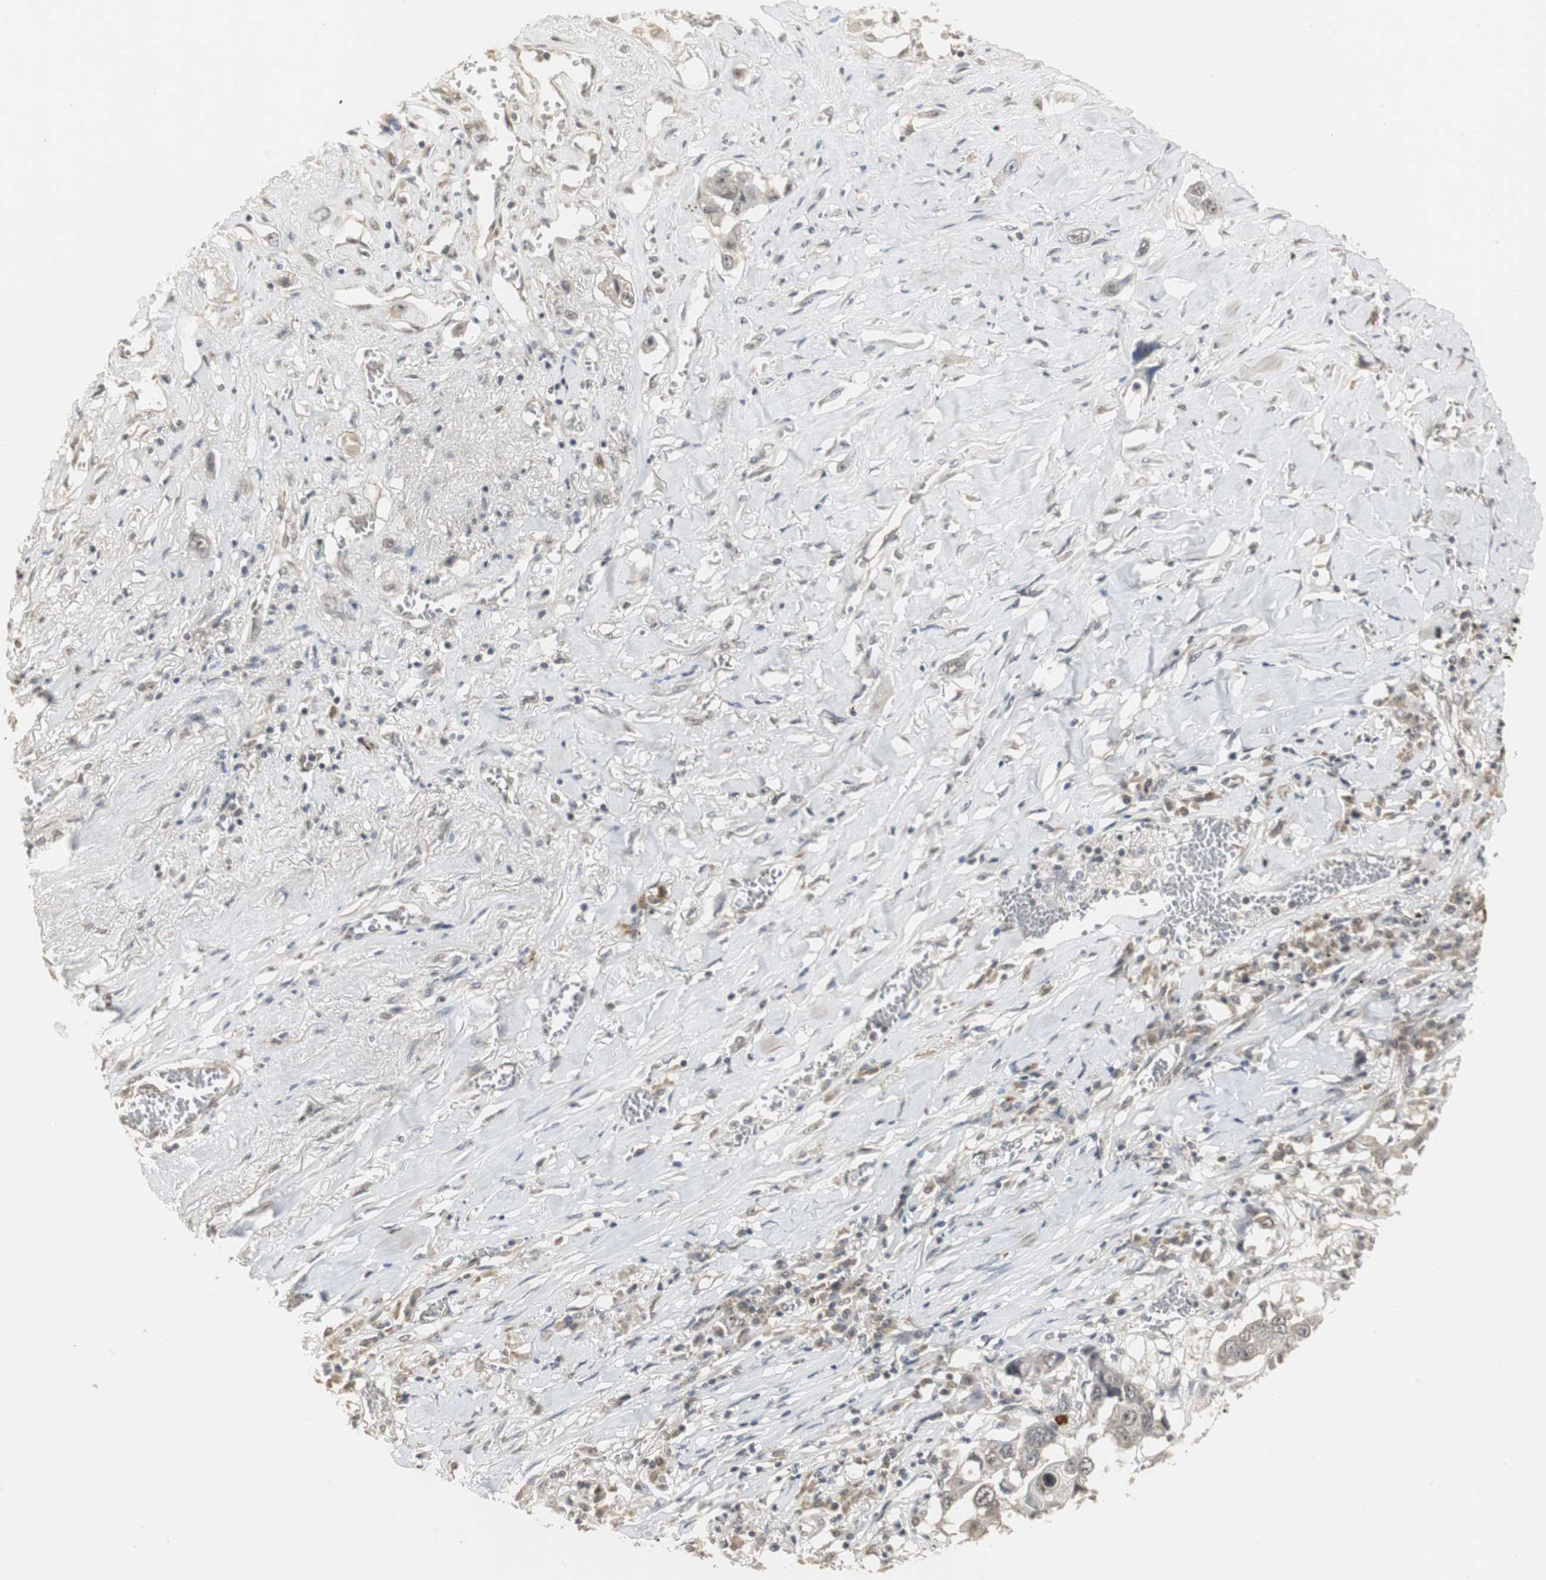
{"staining": {"intensity": "weak", "quantity": "<25%", "location": "cytoplasmic/membranous,nuclear"}, "tissue": "lung cancer", "cell_type": "Tumor cells", "image_type": "cancer", "snomed": [{"axis": "morphology", "description": "Squamous cell carcinoma, NOS"}, {"axis": "topography", "description": "Lung"}], "caption": "Protein analysis of lung squamous cell carcinoma reveals no significant staining in tumor cells.", "gene": "ELOA", "patient": {"sex": "male", "age": 71}}